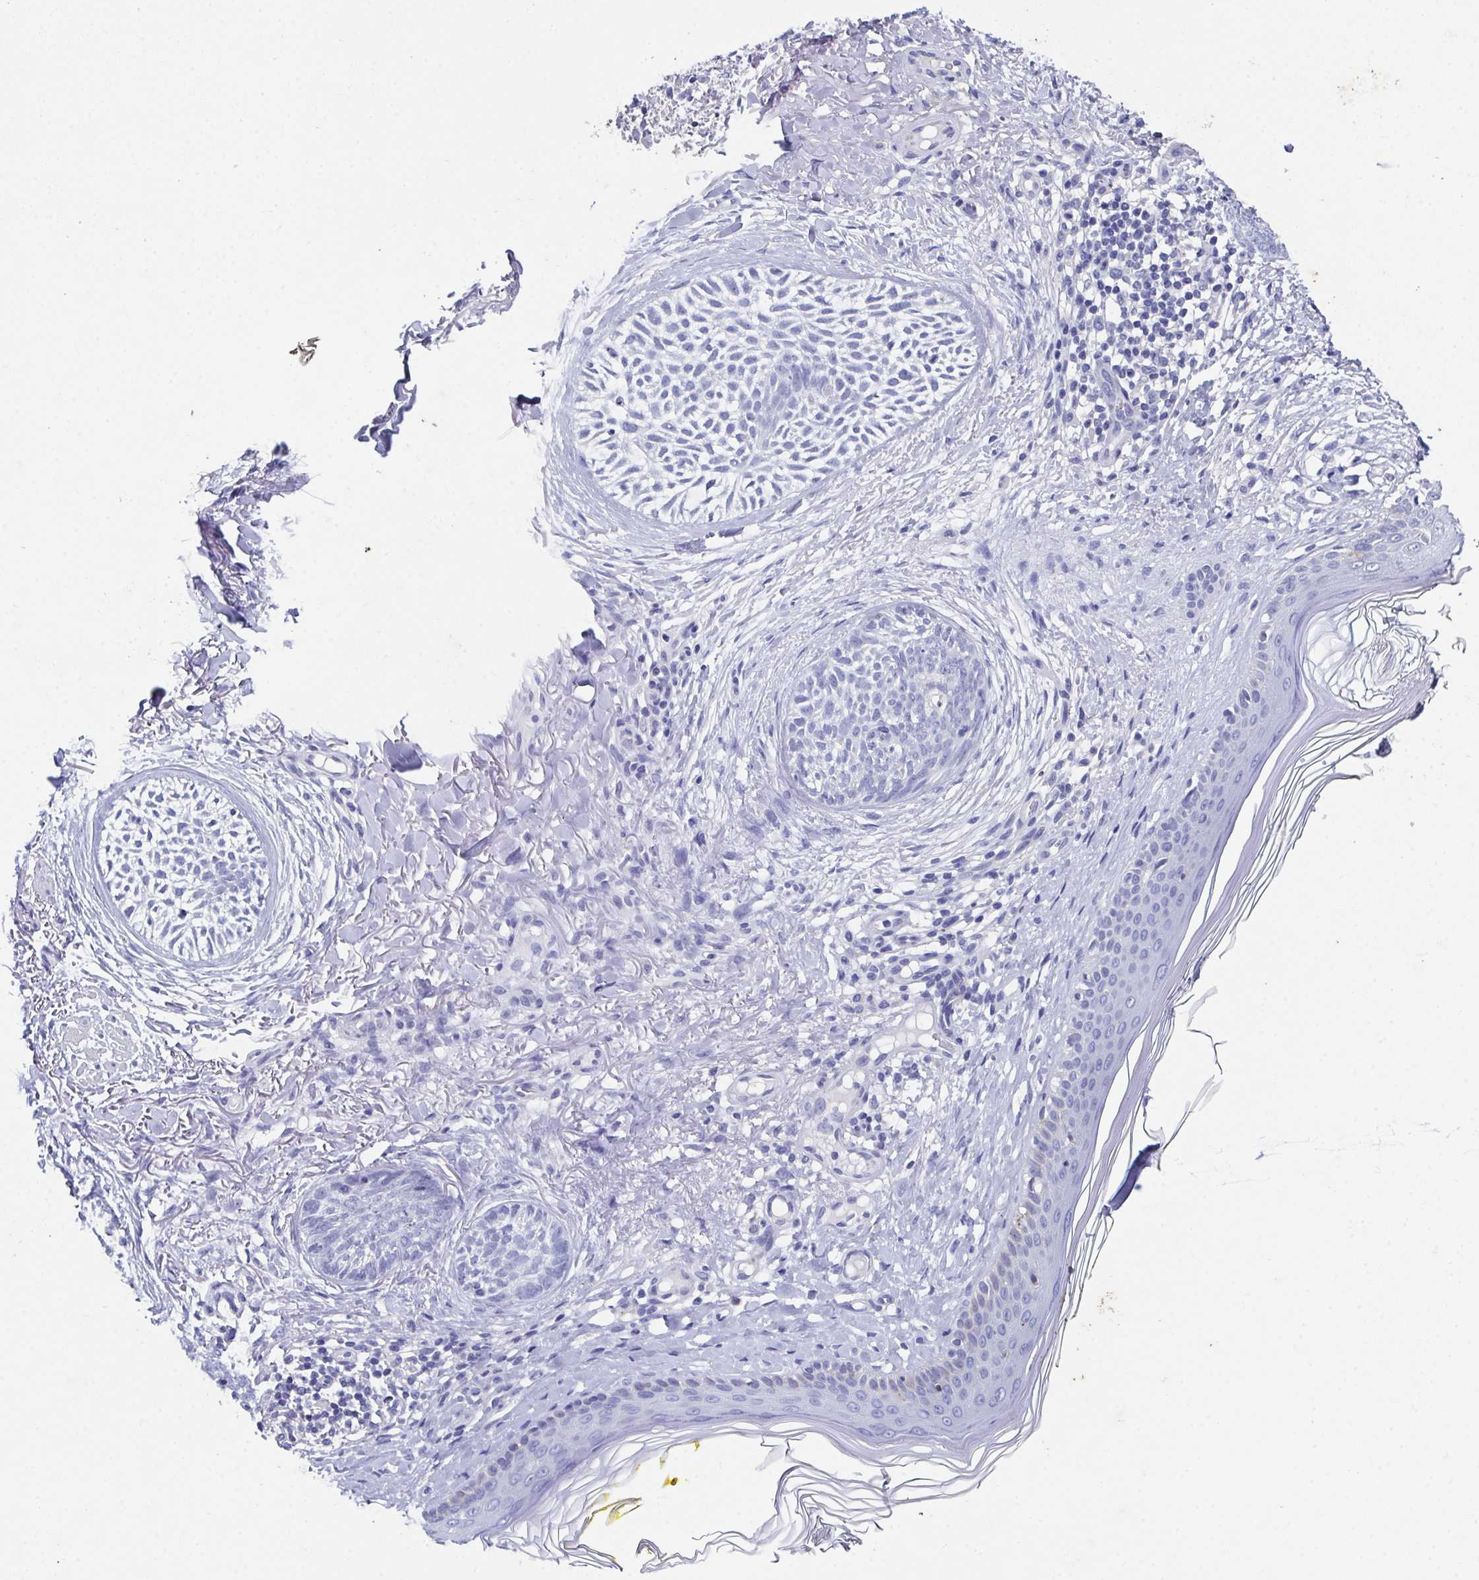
{"staining": {"intensity": "negative", "quantity": "none", "location": "none"}, "tissue": "skin cancer", "cell_type": "Tumor cells", "image_type": "cancer", "snomed": [{"axis": "morphology", "description": "Basal cell carcinoma"}, {"axis": "topography", "description": "Skin"}], "caption": "DAB (3,3'-diaminobenzidine) immunohistochemical staining of human skin cancer reveals no significant expression in tumor cells.", "gene": "SSC4D", "patient": {"sex": "female", "age": 68}}